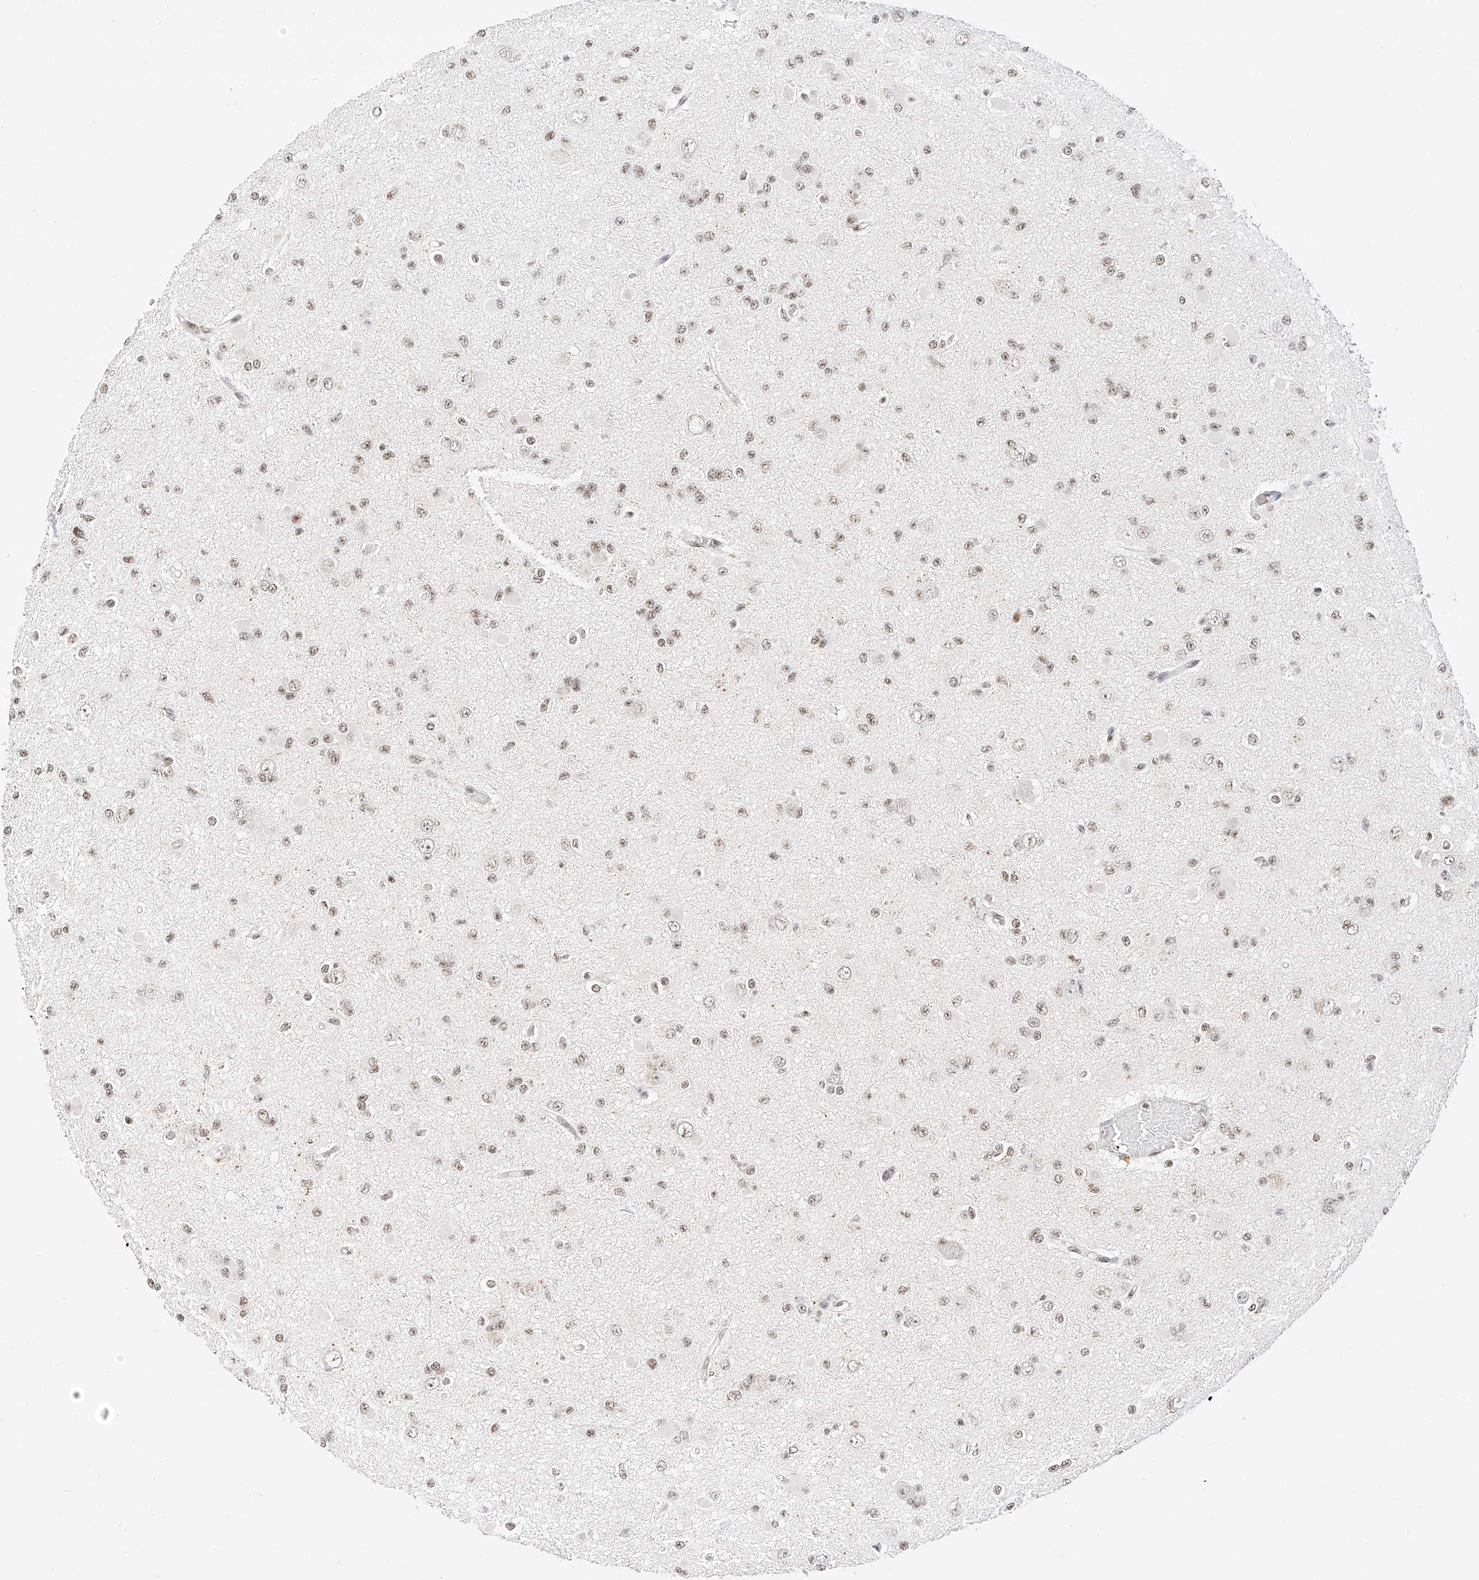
{"staining": {"intensity": "weak", "quantity": ">75%", "location": "nuclear"}, "tissue": "glioma", "cell_type": "Tumor cells", "image_type": "cancer", "snomed": [{"axis": "morphology", "description": "Glioma, malignant, Low grade"}, {"axis": "topography", "description": "Brain"}], "caption": "Protein staining of malignant low-grade glioma tissue displays weak nuclear expression in about >75% of tumor cells.", "gene": "NRF1", "patient": {"sex": "female", "age": 22}}